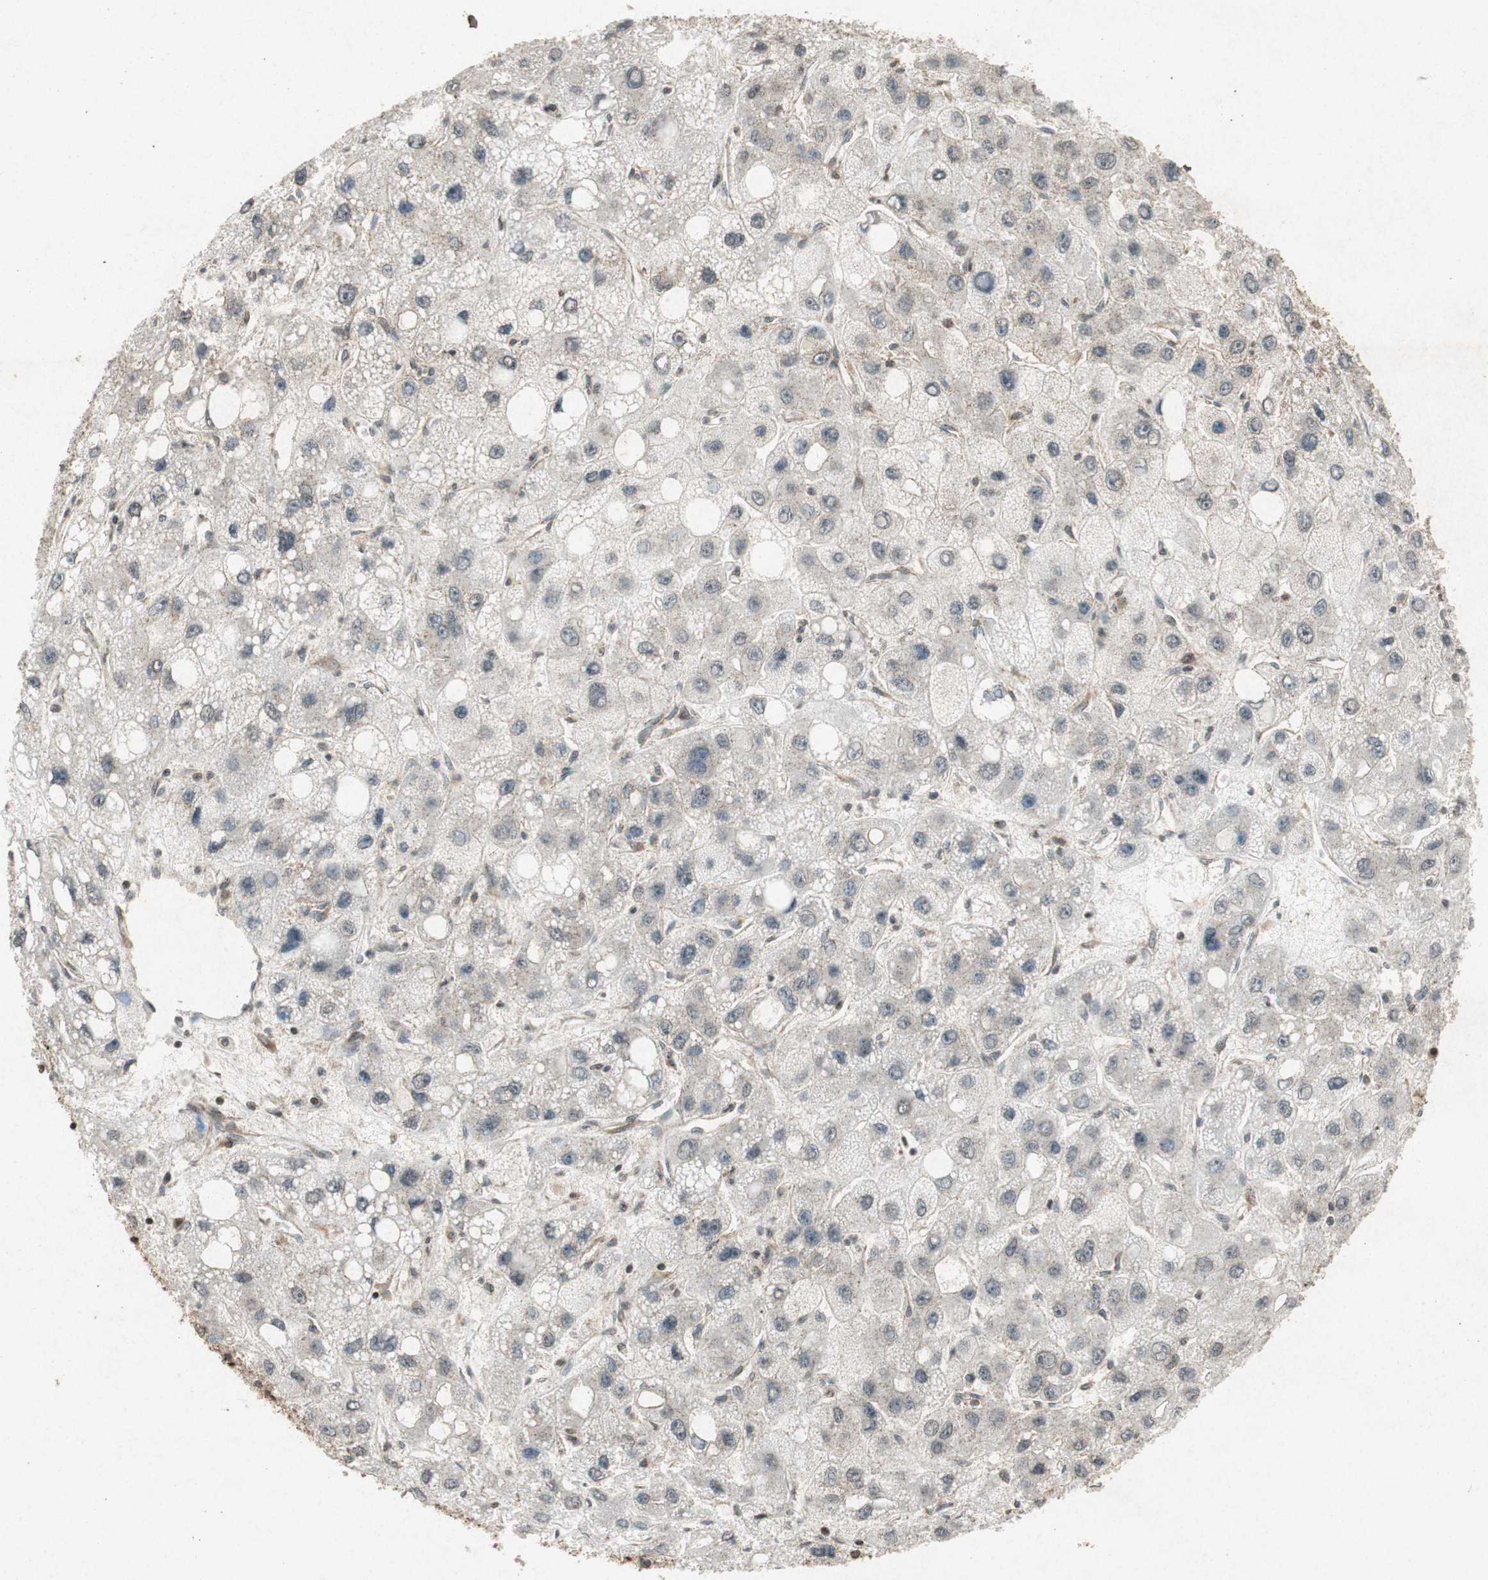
{"staining": {"intensity": "negative", "quantity": "none", "location": "none"}, "tissue": "liver cancer", "cell_type": "Tumor cells", "image_type": "cancer", "snomed": [{"axis": "morphology", "description": "Carcinoma, Hepatocellular, NOS"}, {"axis": "topography", "description": "Liver"}], "caption": "There is no significant positivity in tumor cells of hepatocellular carcinoma (liver).", "gene": "PRKG1", "patient": {"sex": "male", "age": 55}}